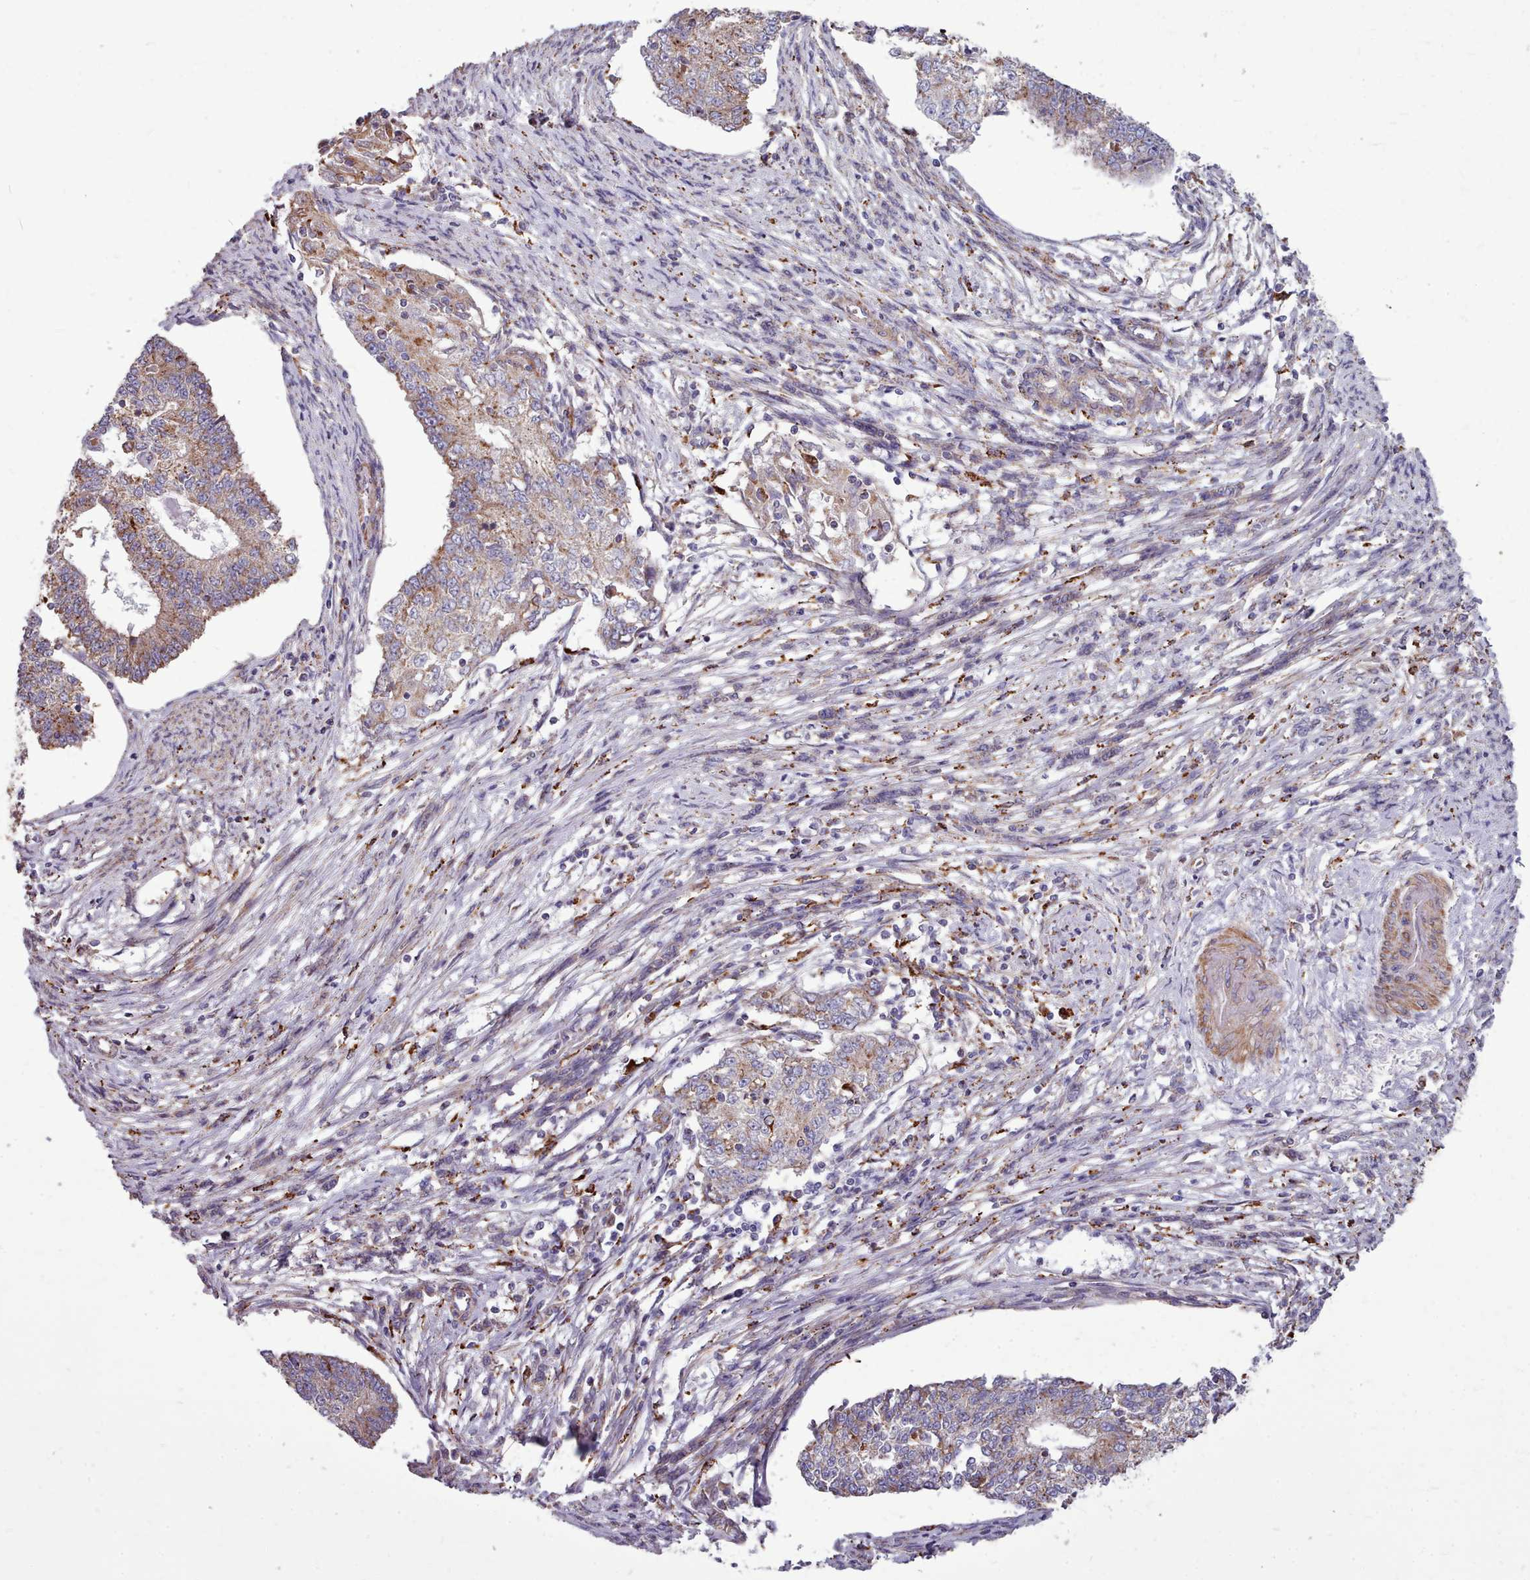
{"staining": {"intensity": "moderate", "quantity": "25%-75%", "location": "cytoplasmic/membranous"}, "tissue": "endometrial cancer", "cell_type": "Tumor cells", "image_type": "cancer", "snomed": [{"axis": "morphology", "description": "Adenocarcinoma, NOS"}, {"axis": "topography", "description": "Endometrium"}], "caption": "Endometrial cancer (adenocarcinoma) was stained to show a protein in brown. There is medium levels of moderate cytoplasmic/membranous expression in about 25%-75% of tumor cells.", "gene": "PACSIN3", "patient": {"sex": "female", "age": 56}}